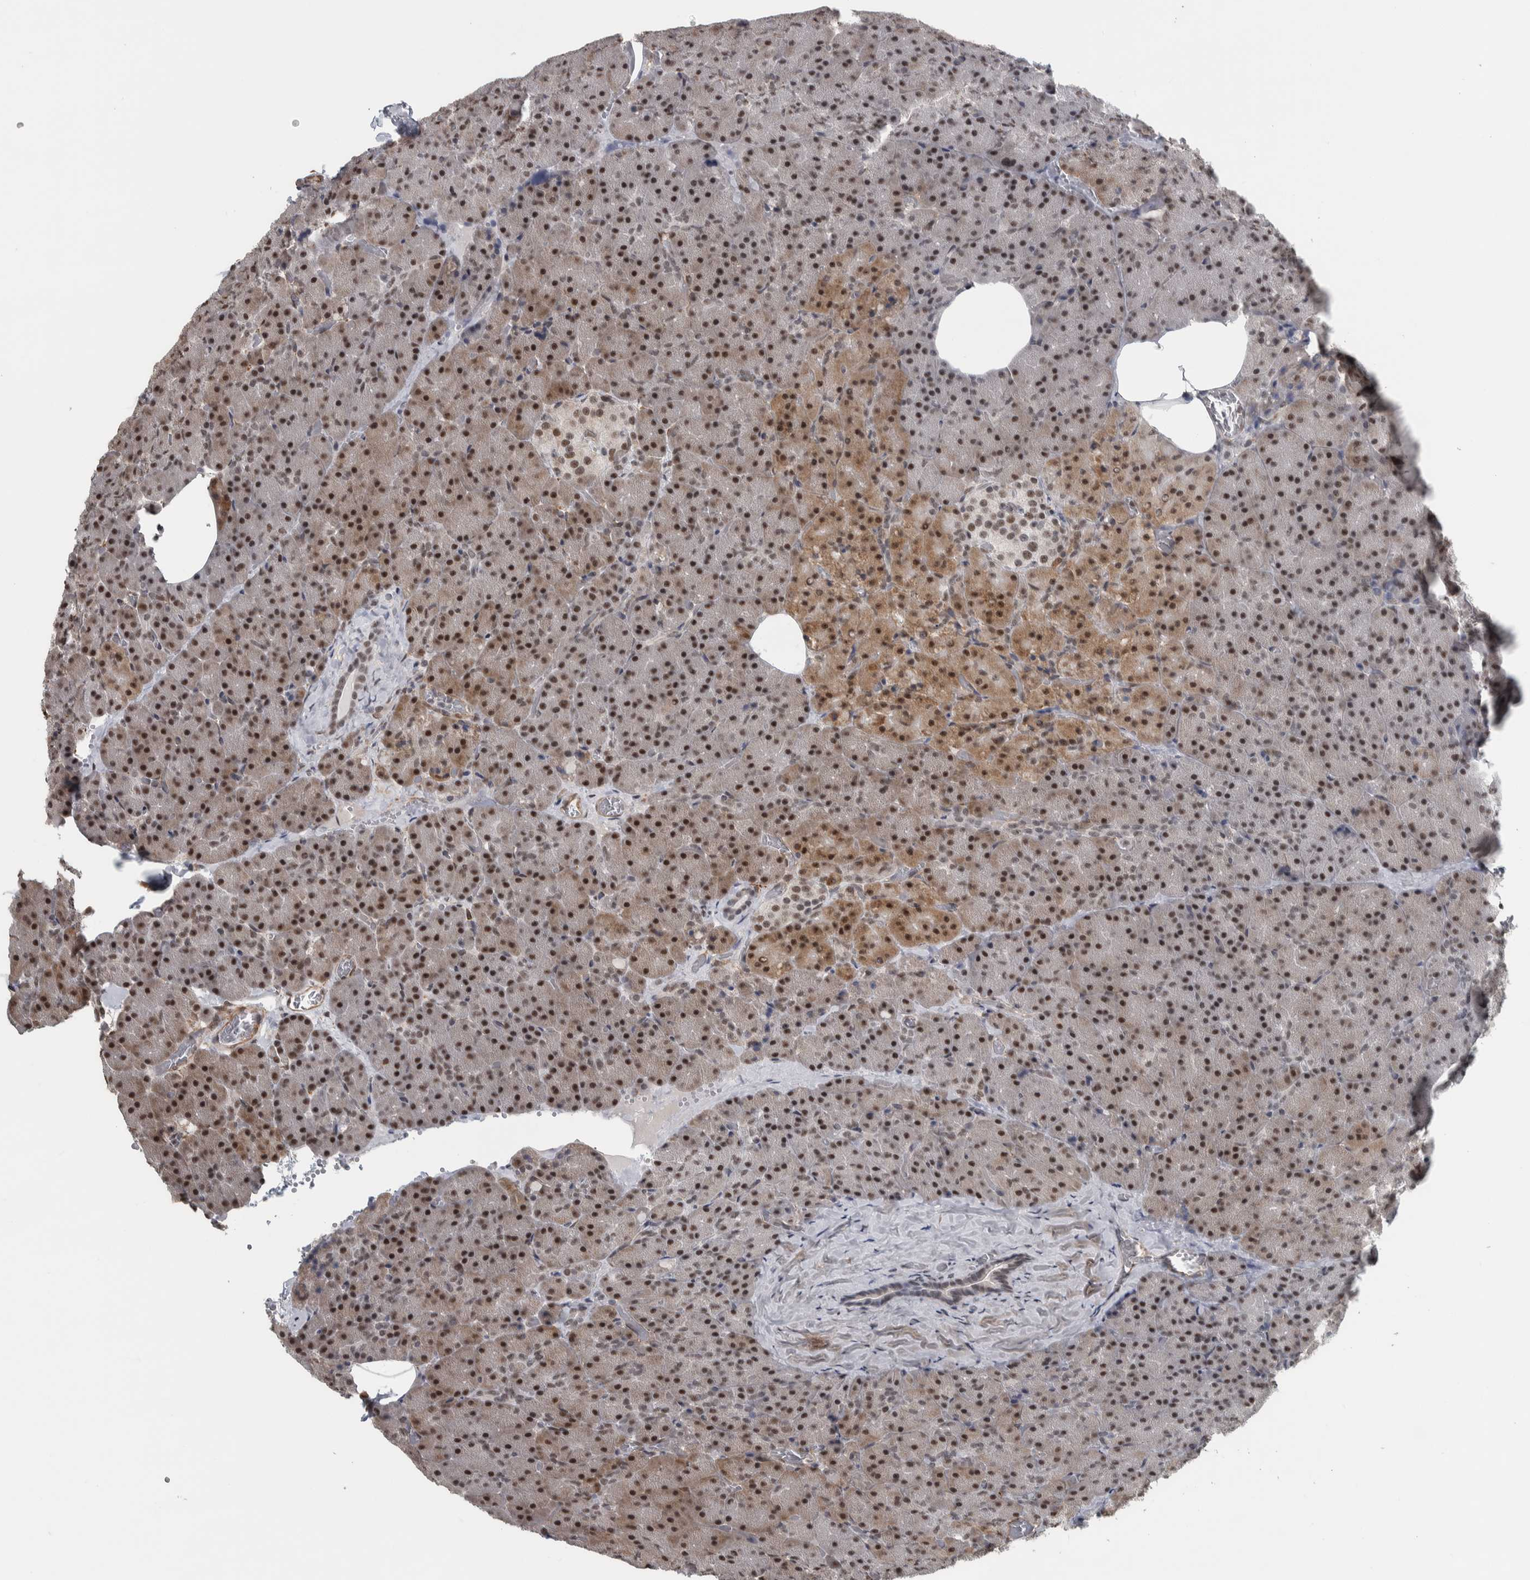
{"staining": {"intensity": "strong", "quantity": ">75%", "location": "nuclear"}, "tissue": "pancreas", "cell_type": "Exocrine glandular cells", "image_type": "normal", "snomed": [{"axis": "morphology", "description": "Normal tissue, NOS"}, {"axis": "morphology", "description": "Carcinoid, malignant, NOS"}, {"axis": "topography", "description": "Pancreas"}], "caption": "This histopathology image exhibits immunohistochemistry staining of unremarkable pancreas, with high strong nuclear expression in approximately >75% of exocrine glandular cells.", "gene": "DDX42", "patient": {"sex": "female", "age": 35}}